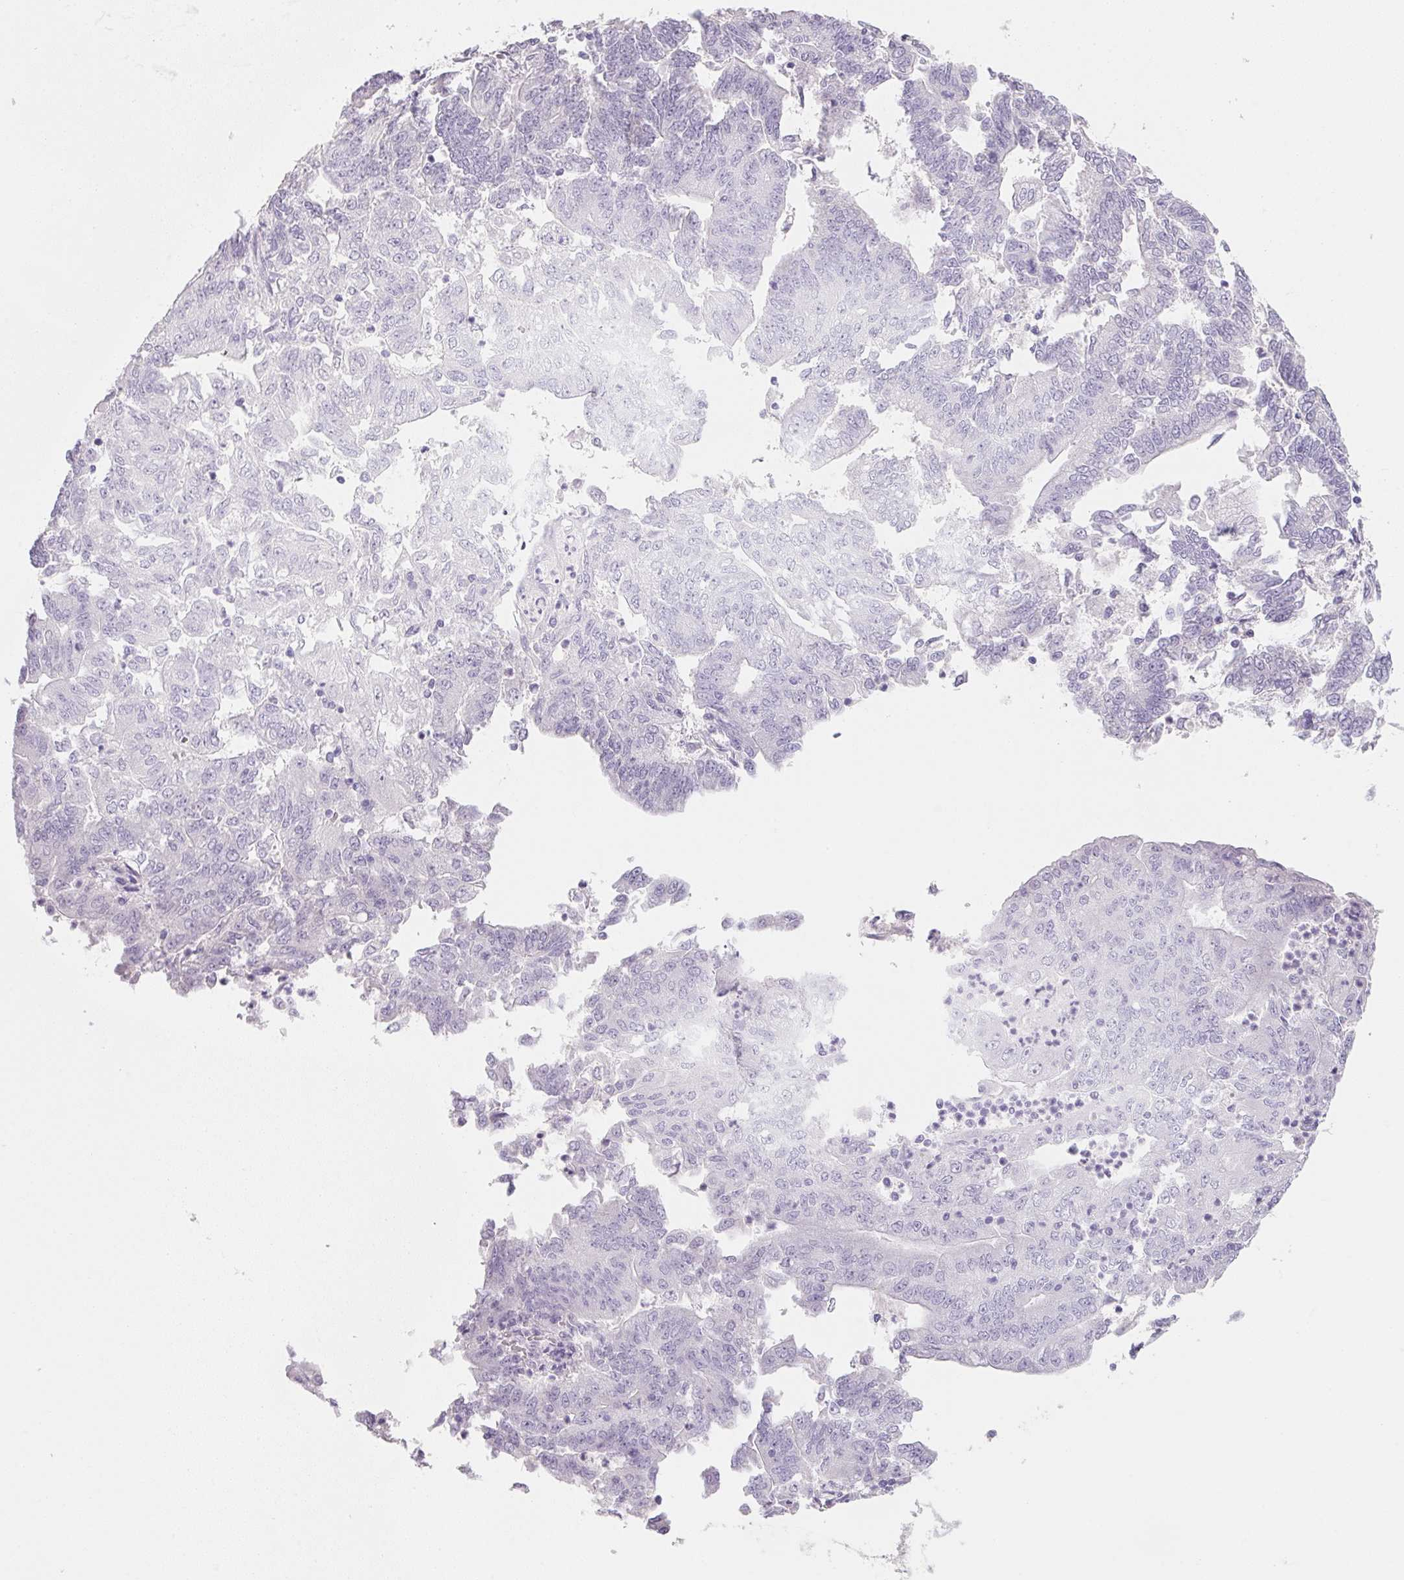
{"staining": {"intensity": "negative", "quantity": "none", "location": "none"}, "tissue": "endometrial cancer", "cell_type": "Tumor cells", "image_type": "cancer", "snomed": [{"axis": "morphology", "description": "Adenocarcinoma, NOS"}, {"axis": "topography", "description": "Endometrium"}], "caption": "Immunohistochemistry (IHC) photomicrograph of neoplastic tissue: endometrial cancer (adenocarcinoma) stained with DAB (3,3'-diaminobenzidine) displays no significant protein positivity in tumor cells. (DAB immunohistochemistry with hematoxylin counter stain).", "gene": "ACP3", "patient": {"sex": "female", "age": 70}}